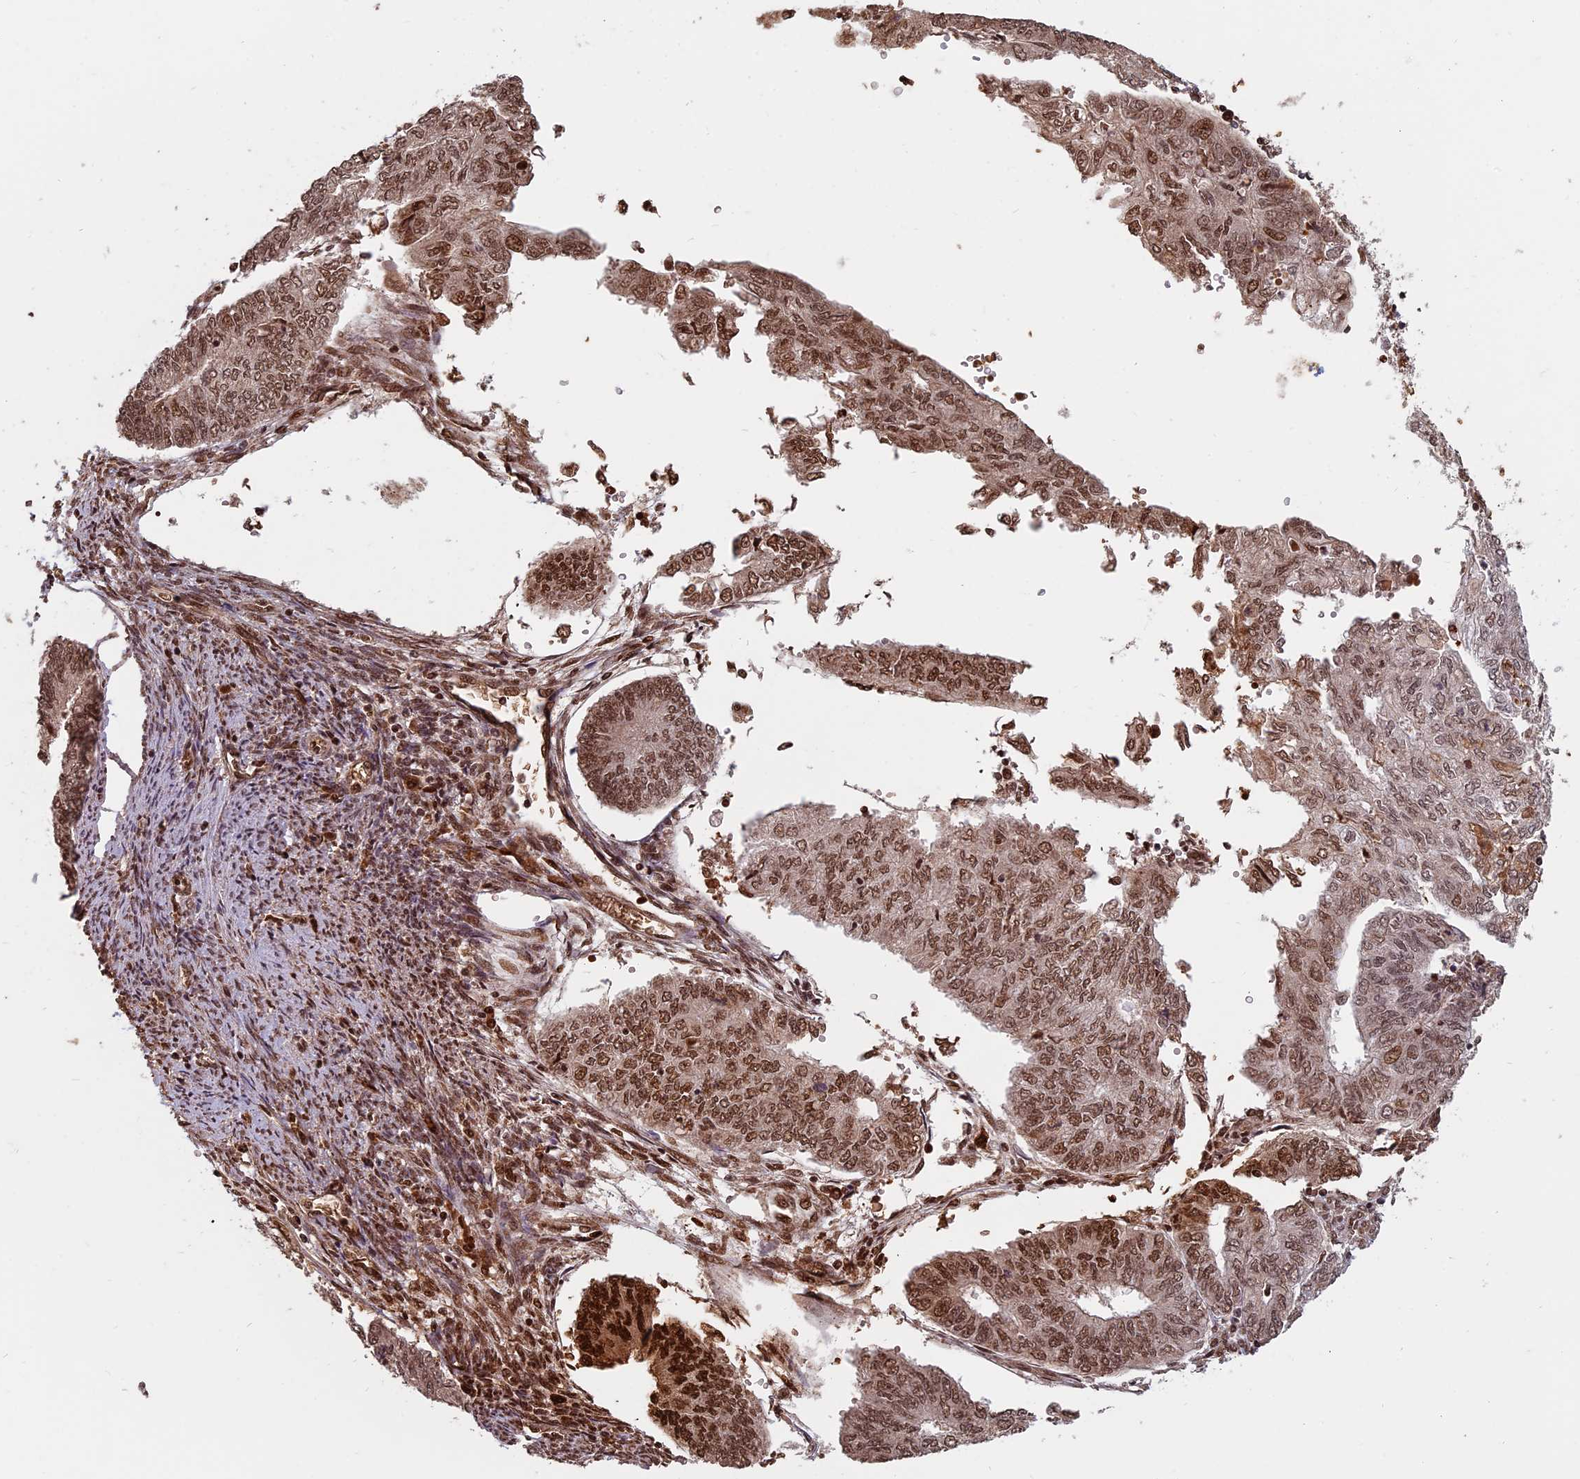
{"staining": {"intensity": "moderate", "quantity": ">75%", "location": "nuclear"}, "tissue": "endometrial cancer", "cell_type": "Tumor cells", "image_type": "cancer", "snomed": [{"axis": "morphology", "description": "Adenocarcinoma, NOS"}, {"axis": "topography", "description": "Endometrium"}], "caption": "Endometrial cancer (adenocarcinoma) stained for a protein (brown) exhibits moderate nuclear positive expression in approximately >75% of tumor cells.", "gene": "MFAP1", "patient": {"sex": "female", "age": 68}}